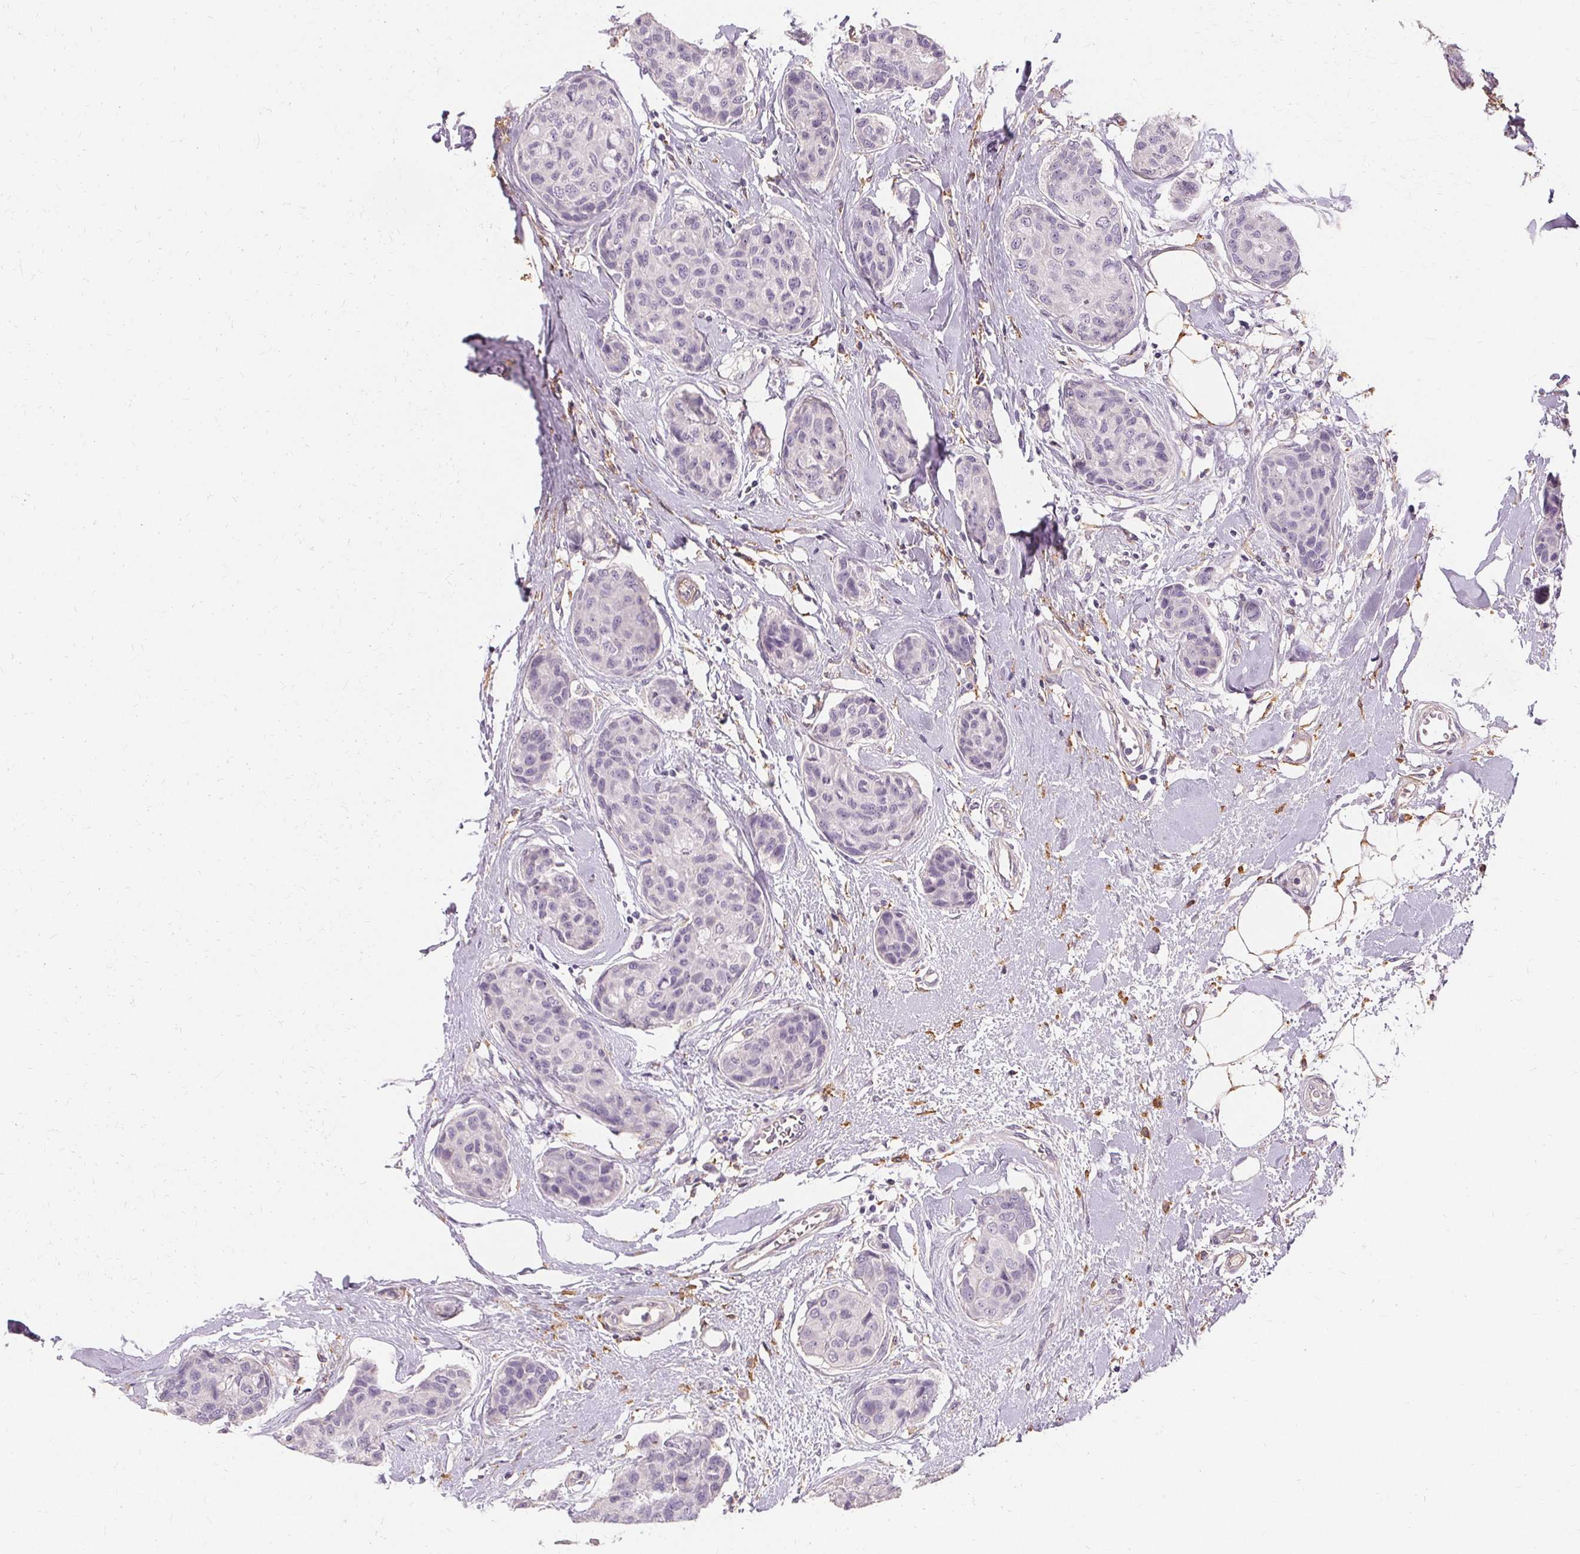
{"staining": {"intensity": "negative", "quantity": "none", "location": "none"}, "tissue": "breast cancer", "cell_type": "Tumor cells", "image_type": "cancer", "snomed": [{"axis": "morphology", "description": "Duct carcinoma"}, {"axis": "topography", "description": "Breast"}], "caption": "A high-resolution image shows immunohistochemistry (IHC) staining of breast intraductal carcinoma, which shows no significant positivity in tumor cells.", "gene": "IFNGR1", "patient": {"sex": "female", "age": 80}}